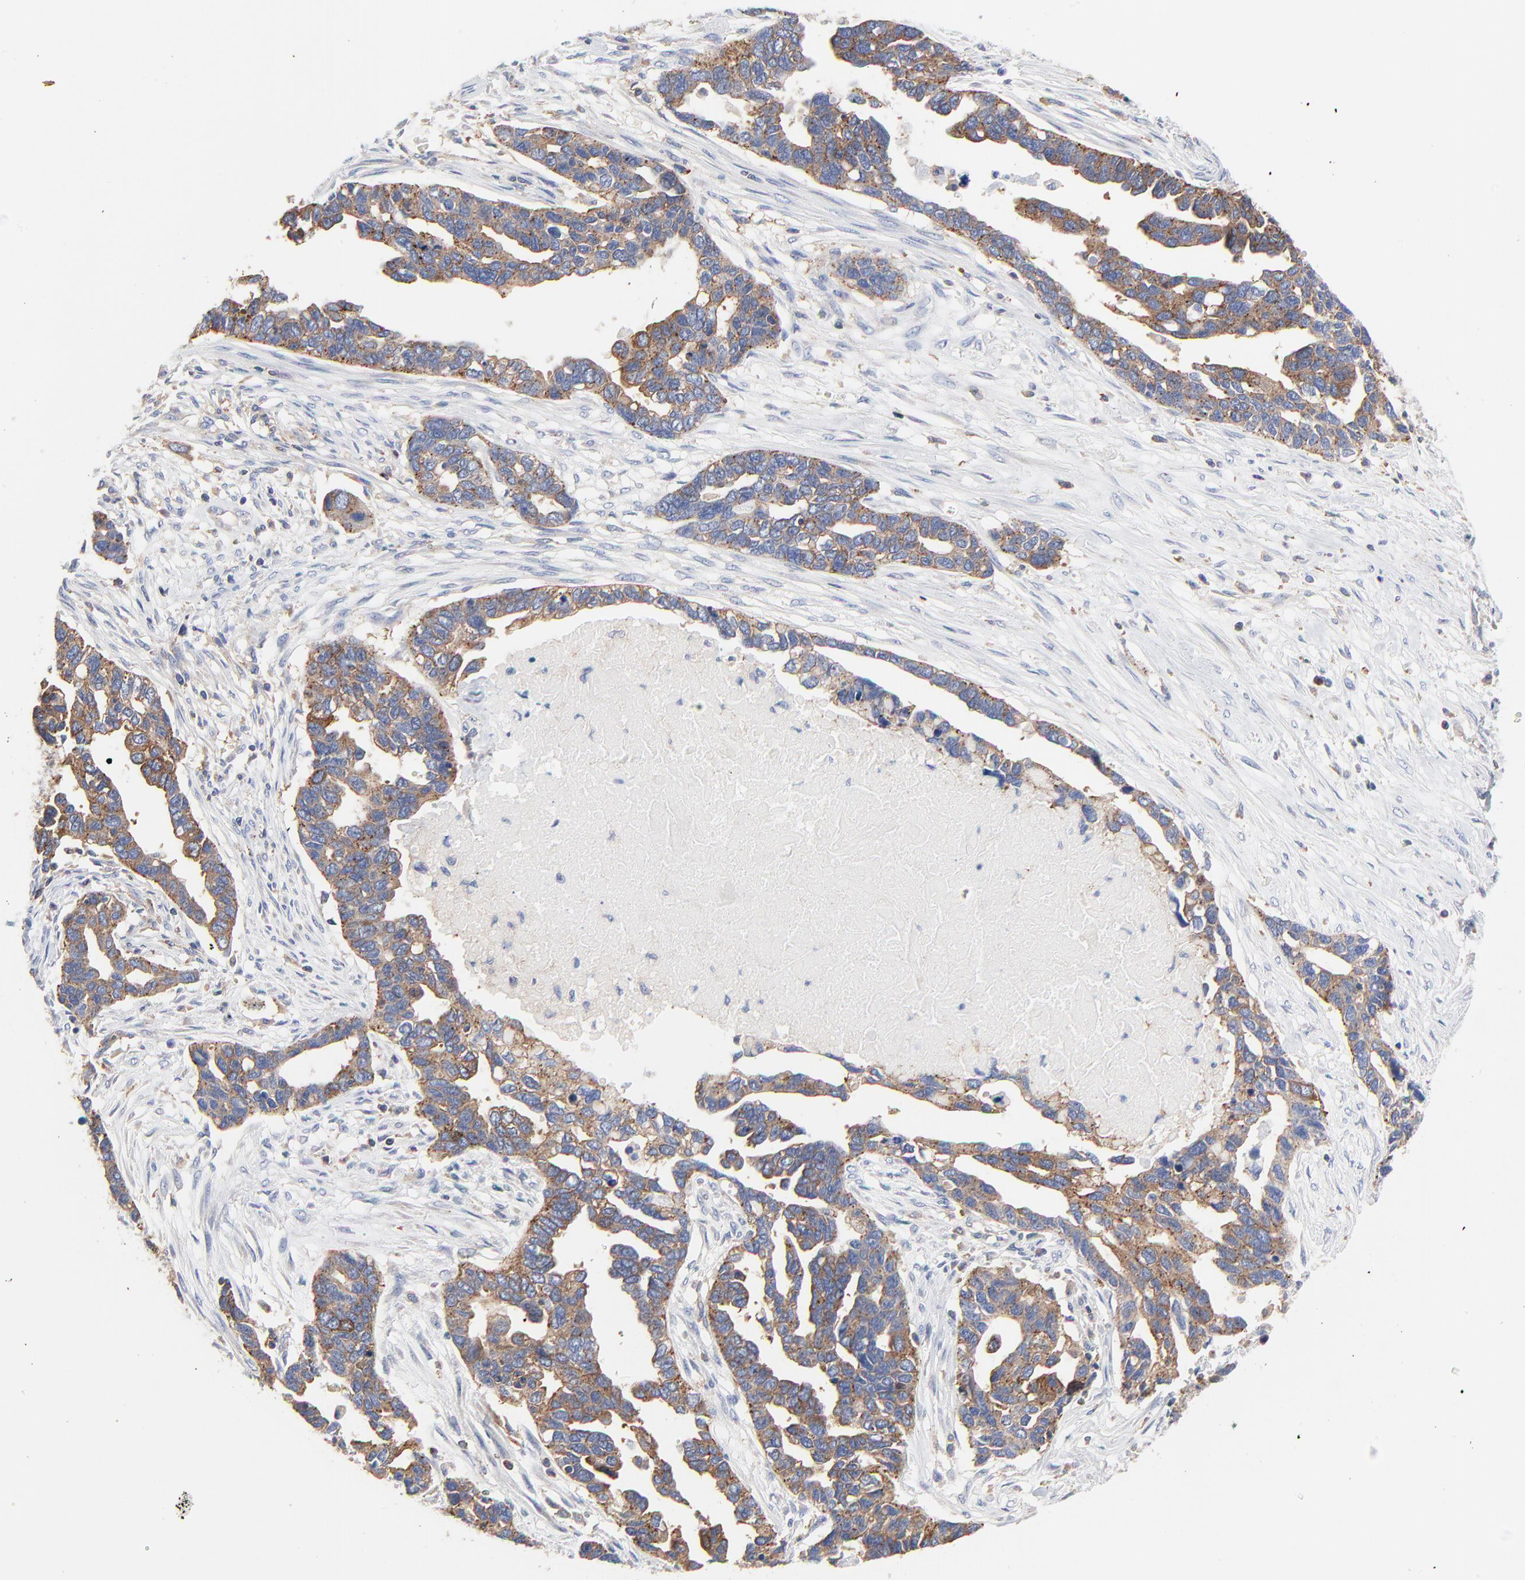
{"staining": {"intensity": "moderate", "quantity": ">75%", "location": "cytoplasmic/membranous"}, "tissue": "ovarian cancer", "cell_type": "Tumor cells", "image_type": "cancer", "snomed": [{"axis": "morphology", "description": "Cystadenocarcinoma, serous, NOS"}, {"axis": "topography", "description": "Ovary"}], "caption": "Tumor cells exhibit moderate cytoplasmic/membranous staining in approximately >75% of cells in ovarian cancer (serous cystadenocarcinoma).", "gene": "CD2AP", "patient": {"sex": "female", "age": 54}}